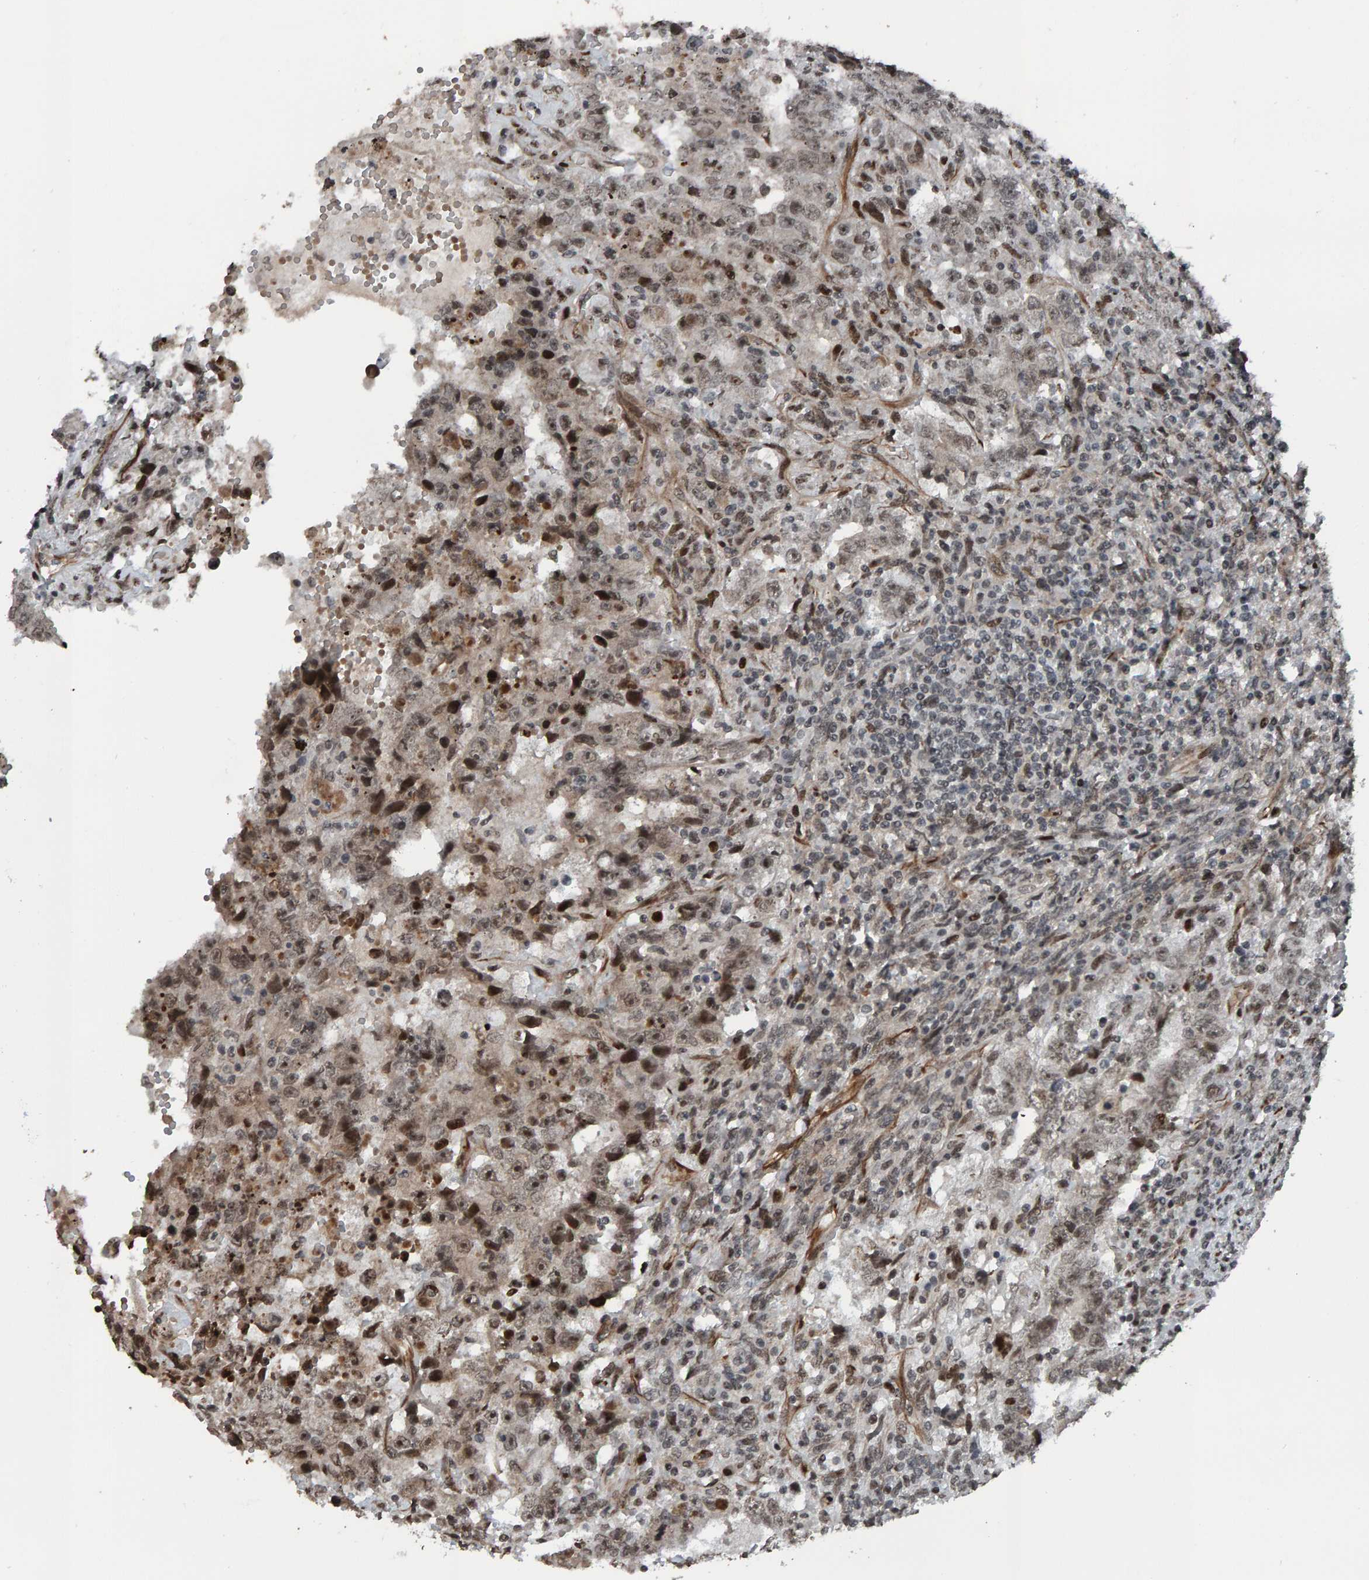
{"staining": {"intensity": "weak", "quantity": ">75%", "location": "cytoplasmic/membranous,nuclear"}, "tissue": "testis cancer", "cell_type": "Tumor cells", "image_type": "cancer", "snomed": [{"axis": "morphology", "description": "Carcinoma, Embryonal, NOS"}, {"axis": "topography", "description": "Testis"}], "caption": "Immunohistochemistry (DAB) staining of testis embryonal carcinoma displays weak cytoplasmic/membranous and nuclear protein positivity in approximately >75% of tumor cells.", "gene": "ZNF366", "patient": {"sex": "male", "age": 26}}